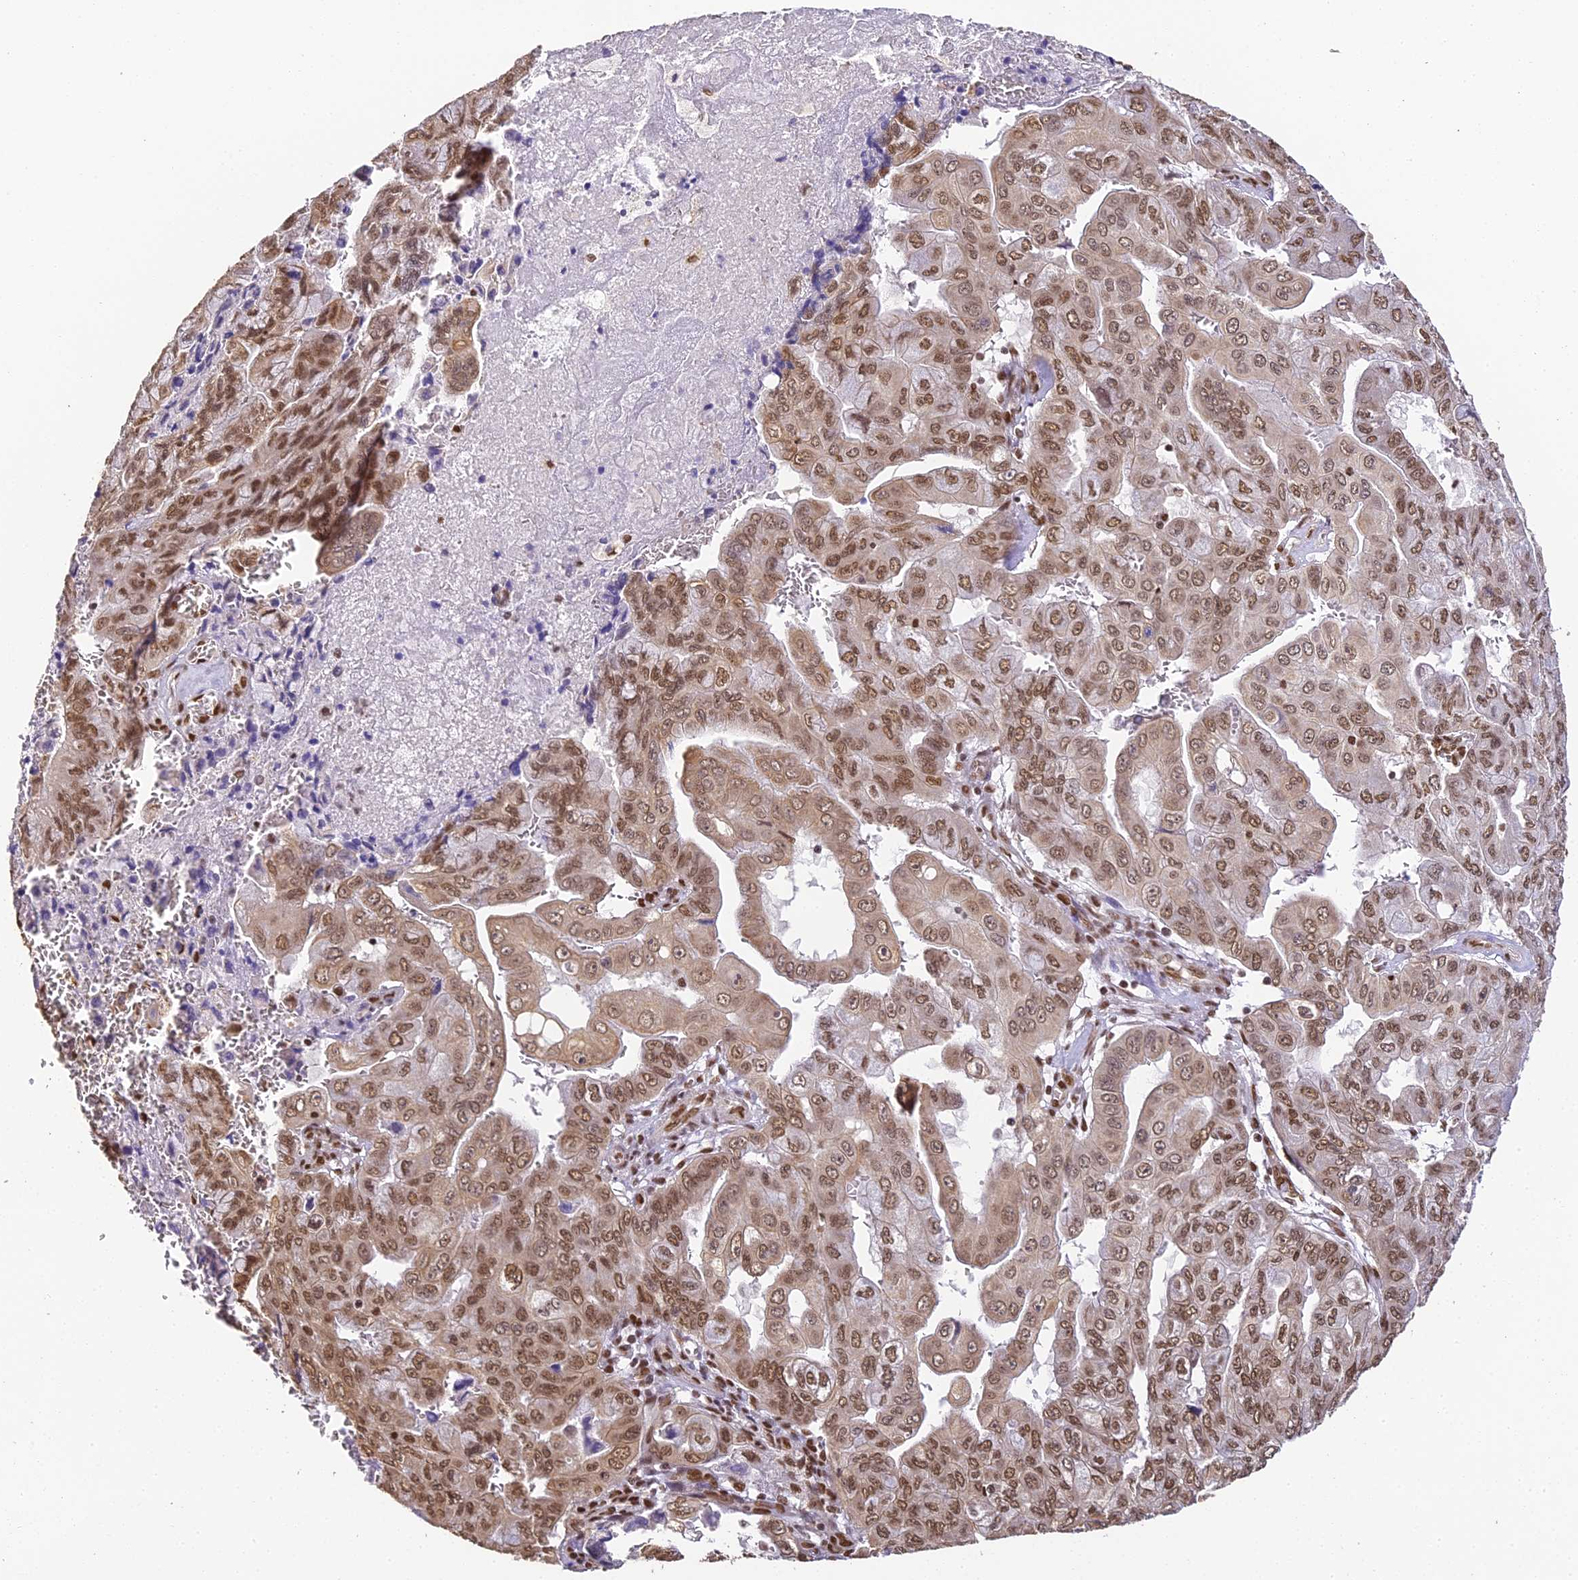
{"staining": {"intensity": "moderate", "quantity": ">75%", "location": "nuclear"}, "tissue": "pancreatic cancer", "cell_type": "Tumor cells", "image_type": "cancer", "snomed": [{"axis": "morphology", "description": "Adenocarcinoma, NOS"}, {"axis": "topography", "description": "Pancreas"}], "caption": "Brown immunohistochemical staining in human adenocarcinoma (pancreatic) displays moderate nuclear staining in about >75% of tumor cells. The staining was performed using DAB to visualize the protein expression in brown, while the nuclei were stained in blue with hematoxylin (Magnification: 20x).", "gene": "HNRNPA1", "patient": {"sex": "male", "age": 51}}